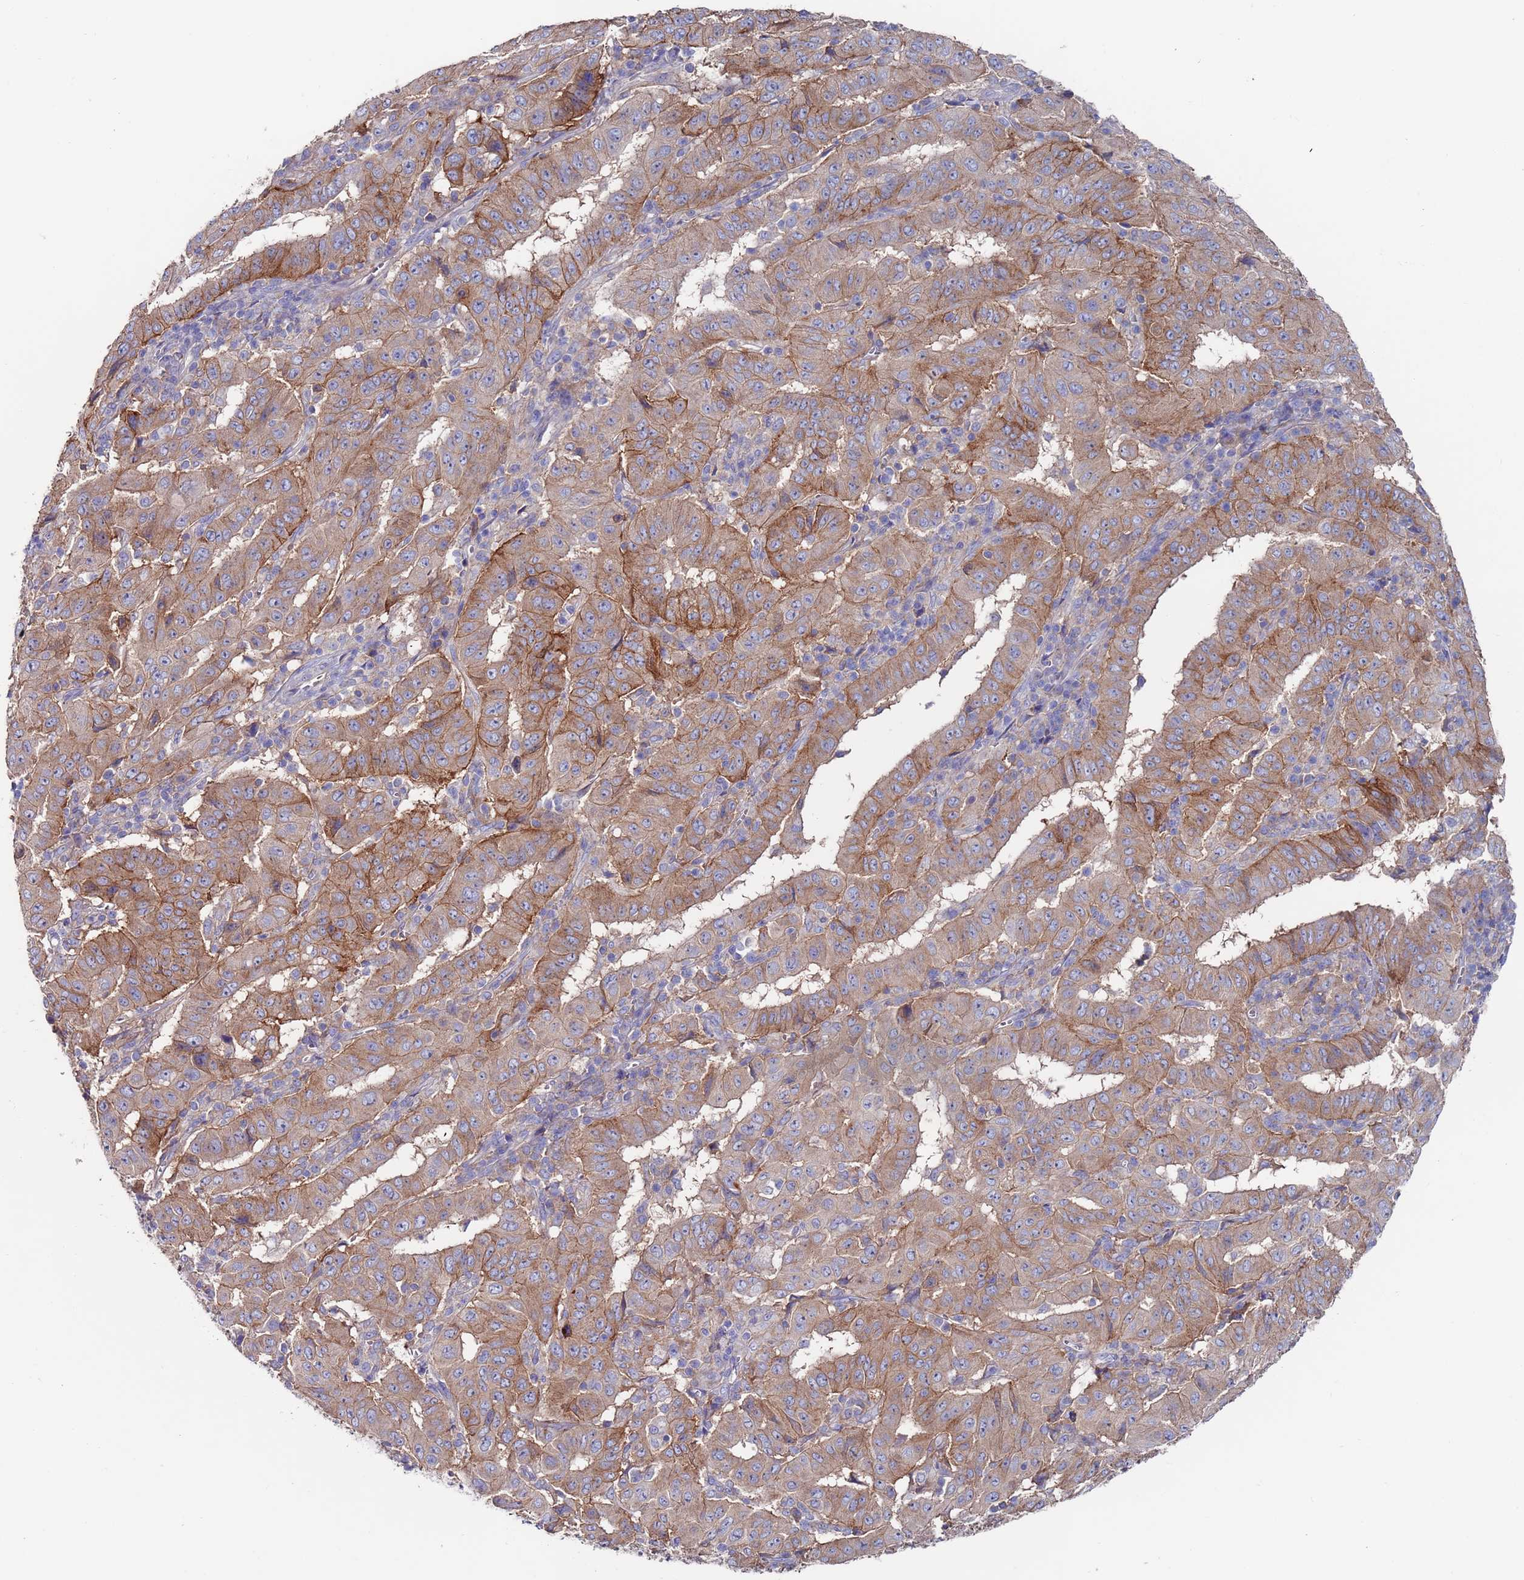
{"staining": {"intensity": "moderate", "quantity": ">75%", "location": "cytoplasmic/membranous"}, "tissue": "pancreatic cancer", "cell_type": "Tumor cells", "image_type": "cancer", "snomed": [{"axis": "morphology", "description": "Adenocarcinoma, NOS"}, {"axis": "topography", "description": "Pancreas"}], "caption": "Immunohistochemistry (IHC) (DAB (3,3'-diaminobenzidine)) staining of human pancreatic adenocarcinoma shows moderate cytoplasmic/membranous protein positivity in about >75% of tumor cells. (Brightfield microscopy of DAB IHC at high magnification).", "gene": "KRTCAP3", "patient": {"sex": "male", "age": 63}}